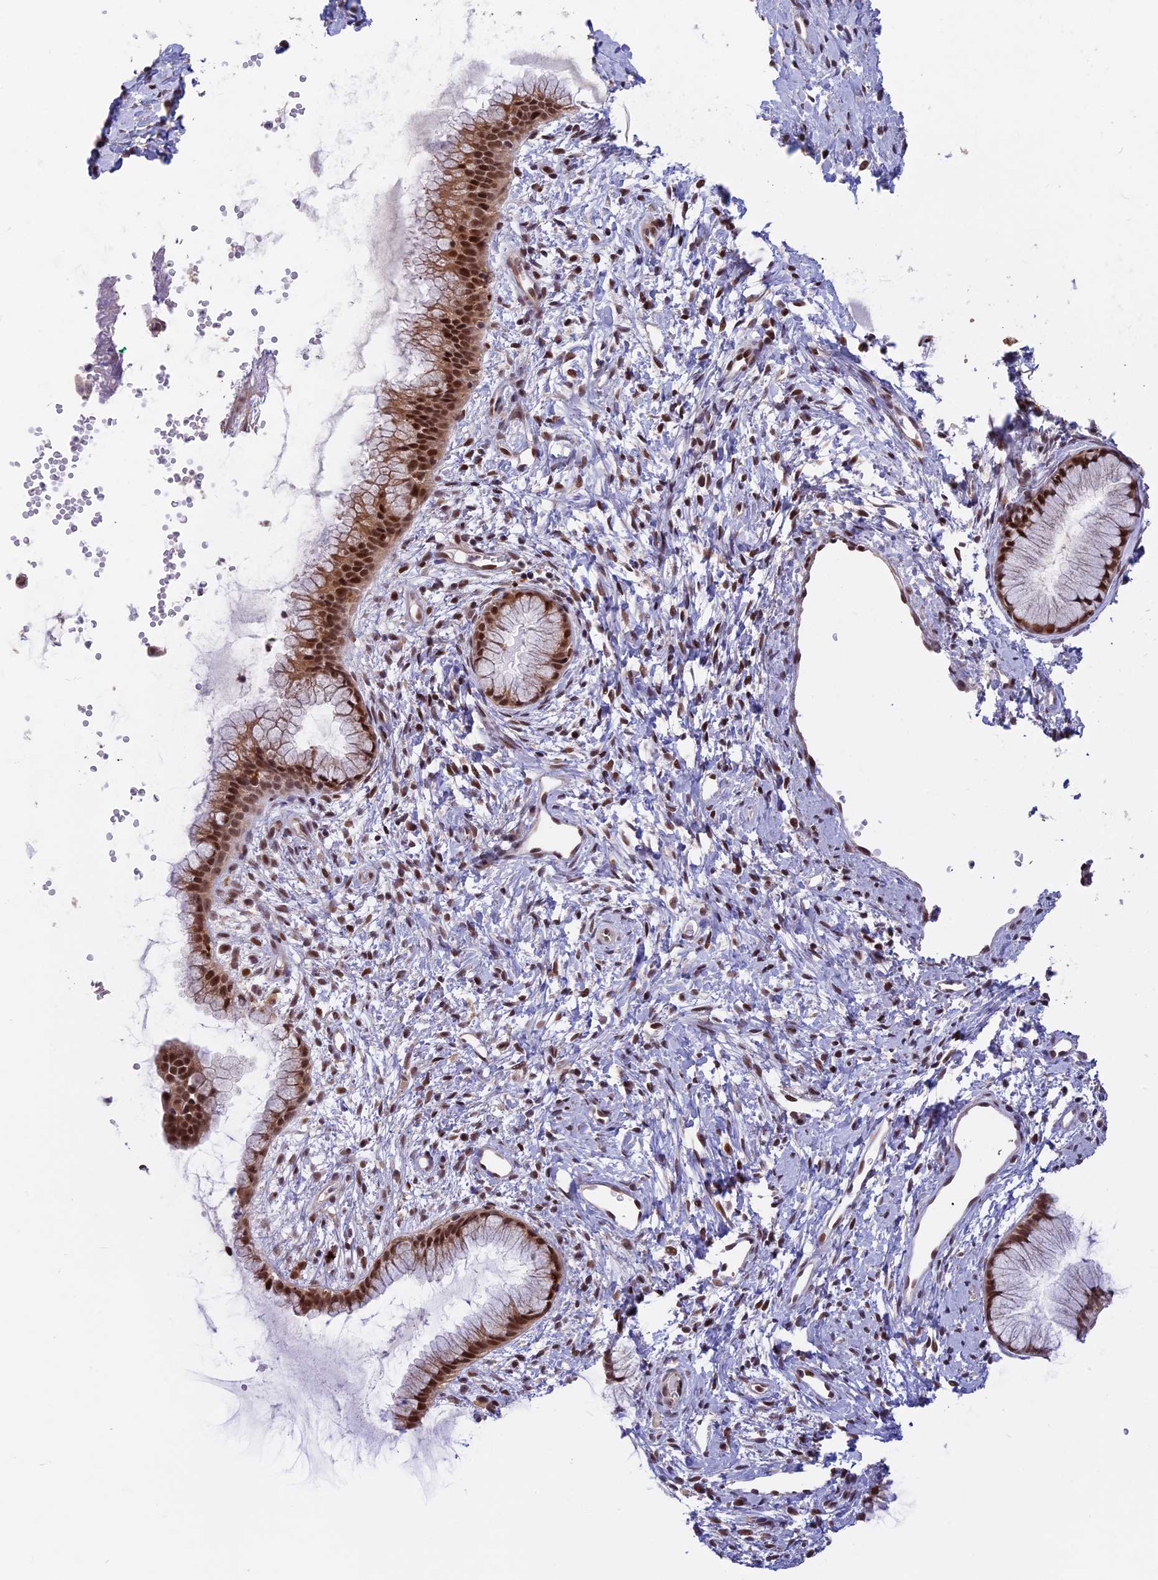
{"staining": {"intensity": "moderate", "quantity": ">75%", "location": "cytoplasmic/membranous,nuclear"}, "tissue": "cervix", "cell_type": "Glandular cells", "image_type": "normal", "snomed": [{"axis": "morphology", "description": "Normal tissue, NOS"}, {"axis": "topography", "description": "Cervix"}], "caption": "Cervix was stained to show a protein in brown. There is medium levels of moderate cytoplasmic/membranous,nuclear staining in about >75% of glandular cells. (Brightfield microscopy of DAB IHC at high magnification).", "gene": "POLR2C", "patient": {"sex": "female", "age": 42}}